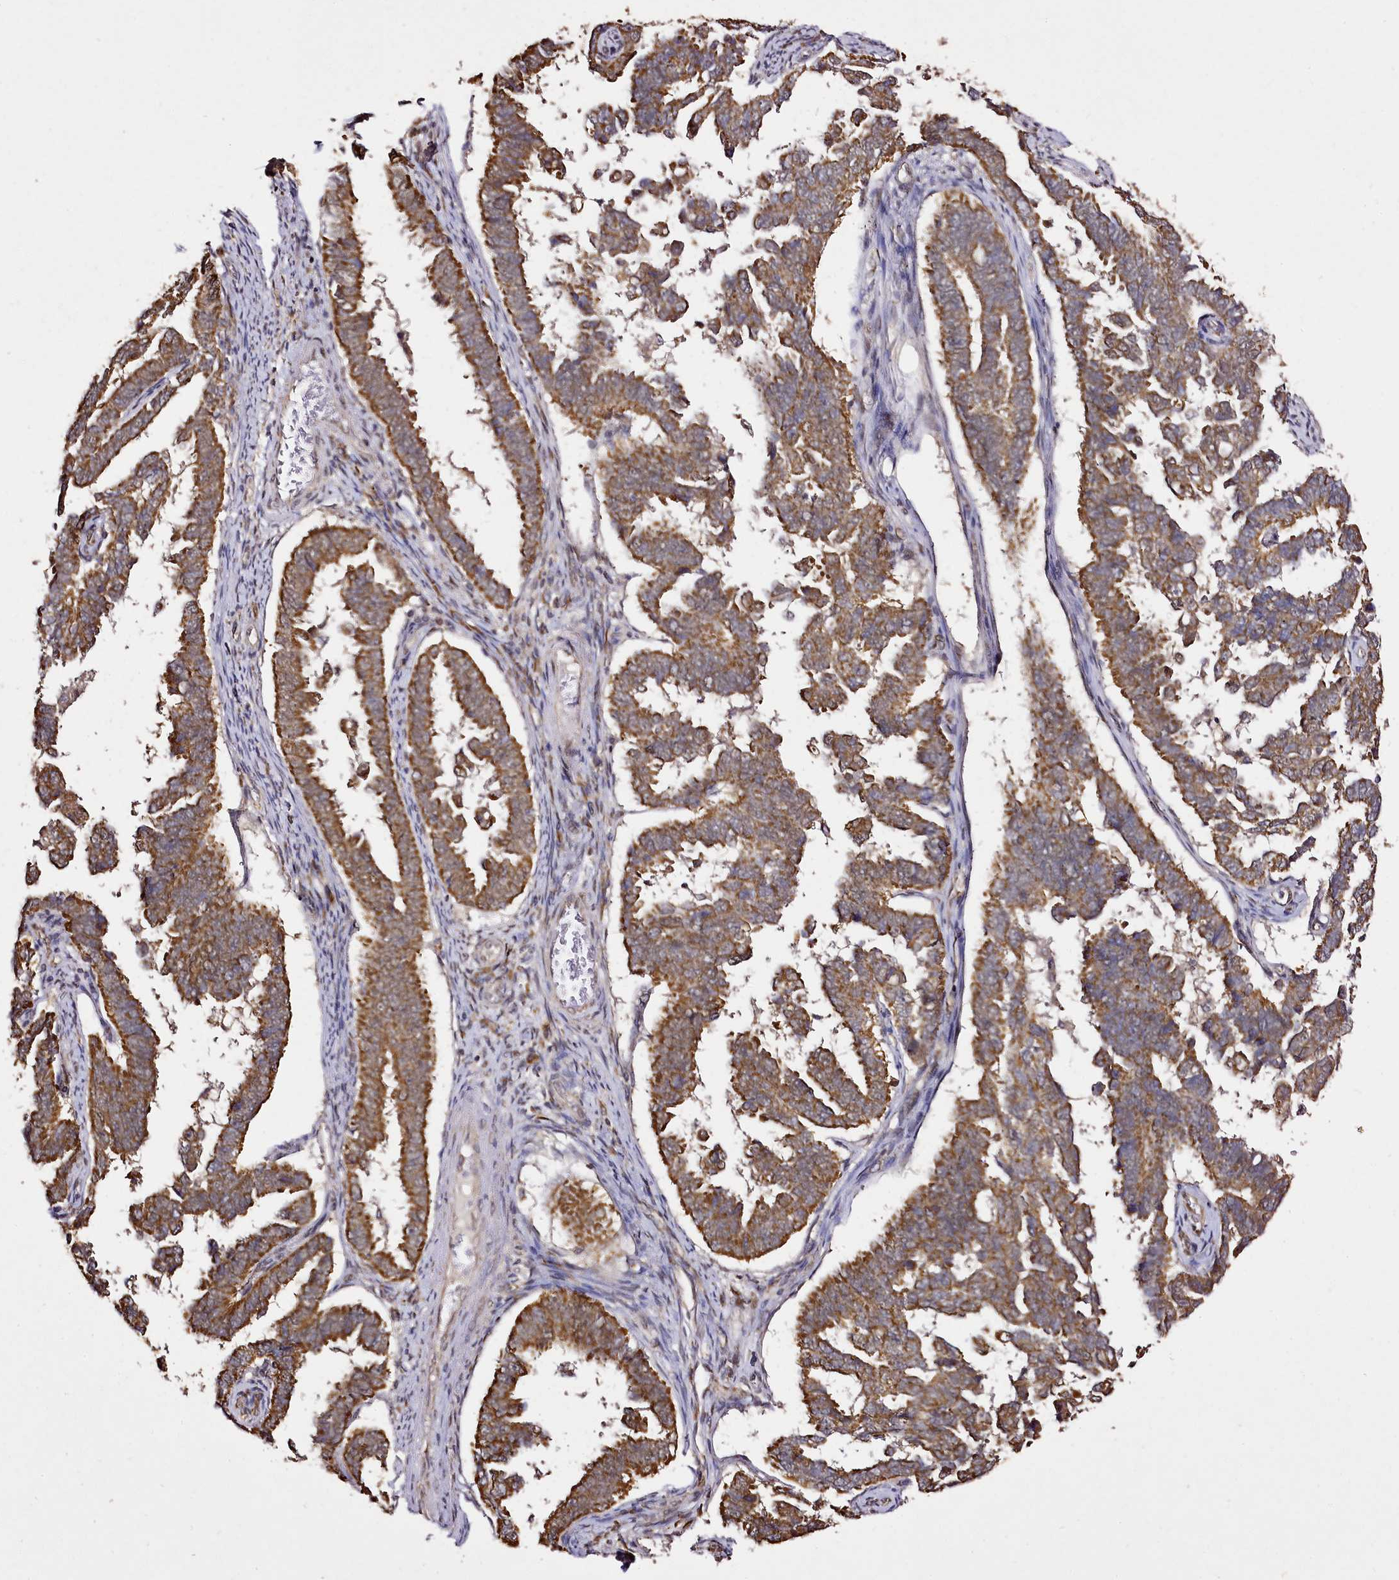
{"staining": {"intensity": "moderate", "quantity": ">75%", "location": "cytoplasmic/membranous"}, "tissue": "endometrial cancer", "cell_type": "Tumor cells", "image_type": "cancer", "snomed": [{"axis": "morphology", "description": "Adenocarcinoma, NOS"}, {"axis": "topography", "description": "Endometrium"}], "caption": "Human endometrial cancer stained with a protein marker displays moderate staining in tumor cells.", "gene": "EDIL3", "patient": {"sex": "female", "age": 75}}